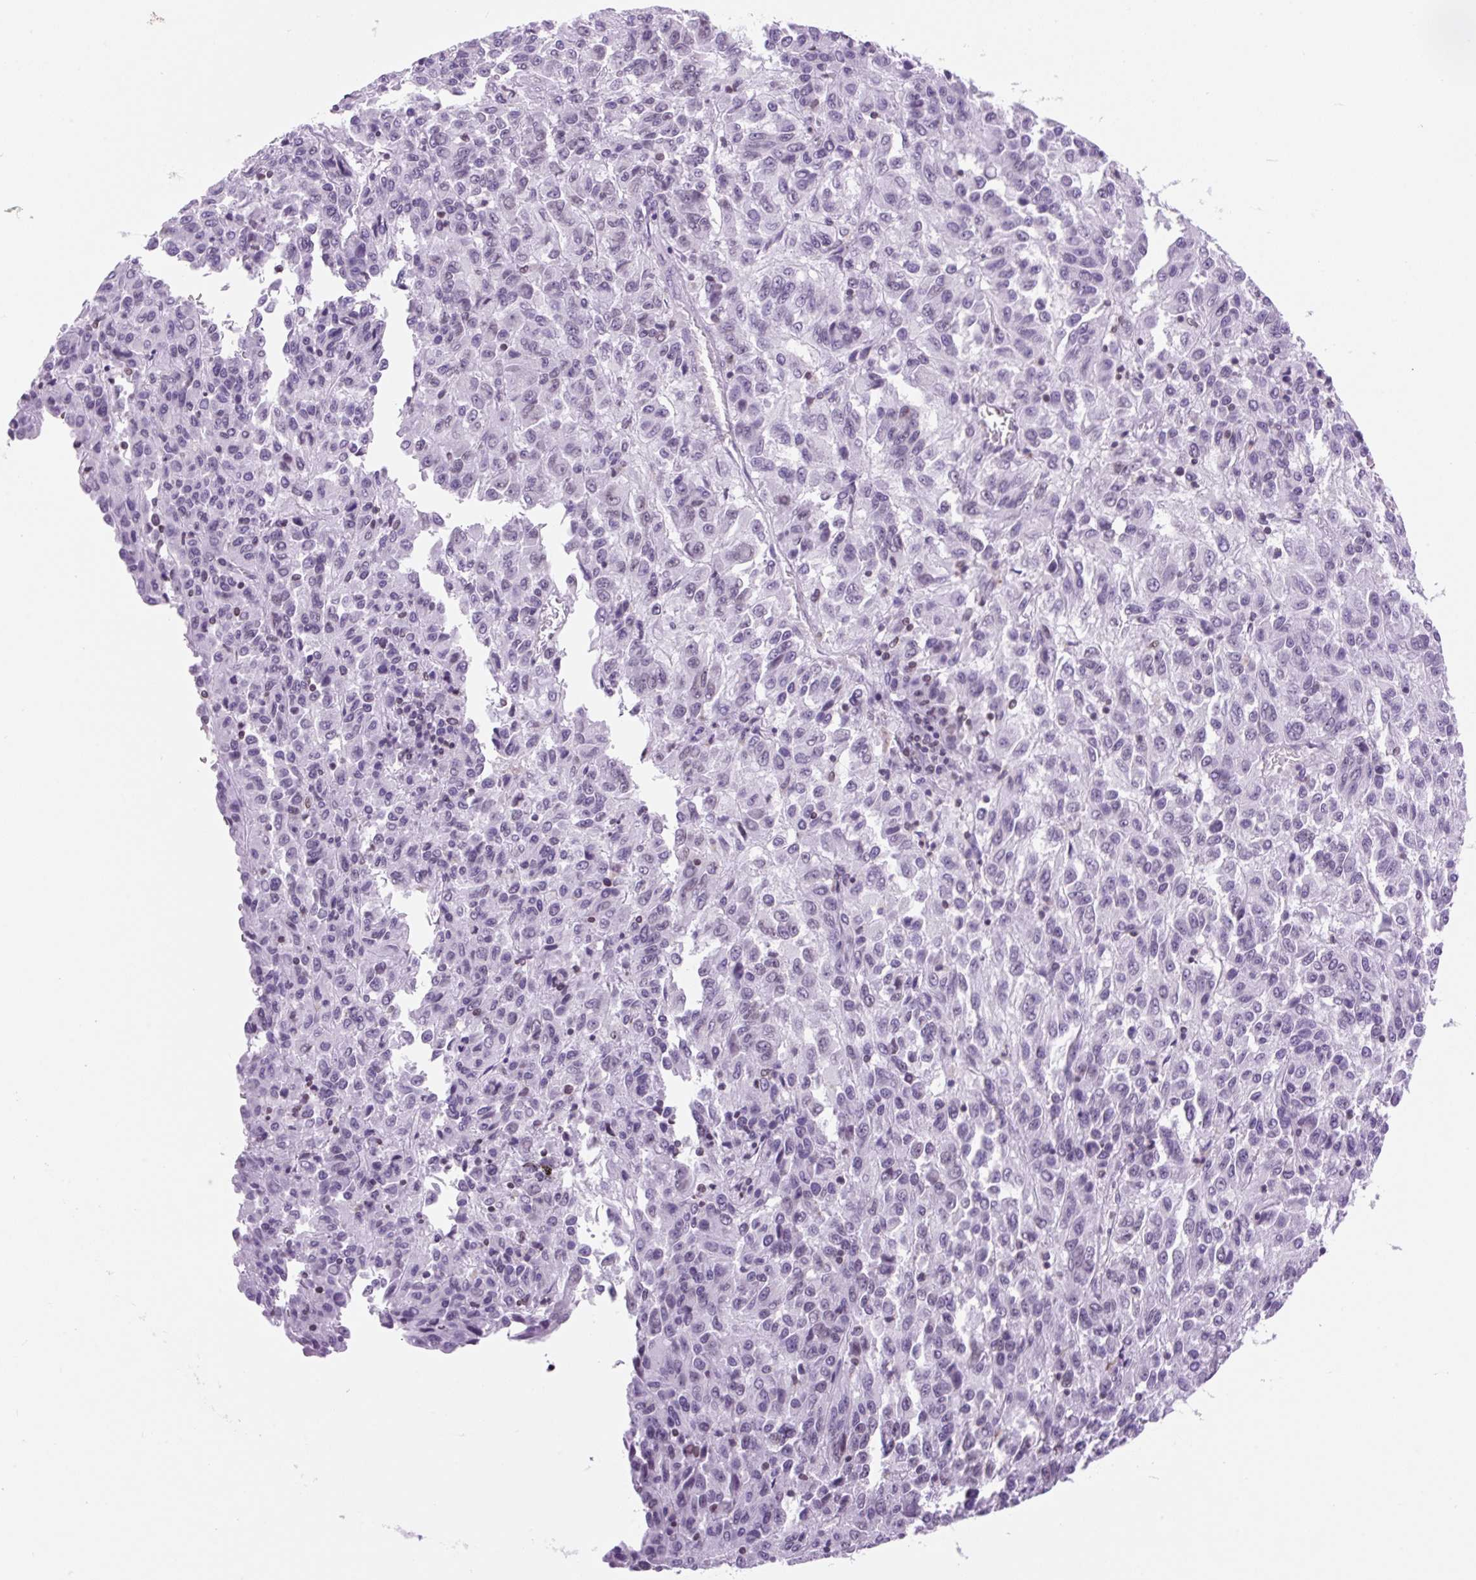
{"staining": {"intensity": "negative", "quantity": "none", "location": "none"}, "tissue": "melanoma", "cell_type": "Tumor cells", "image_type": "cancer", "snomed": [{"axis": "morphology", "description": "Malignant melanoma, Metastatic site"}, {"axis": "topography", "description": "Lung"}], "caption": "DAB immunohistochemical staining of malignant melanoma (metastatic site) exhibits no significant expression in tumor cells.", "gene": "VPREB1", "patient": {"sex": "male", "age": 64}}